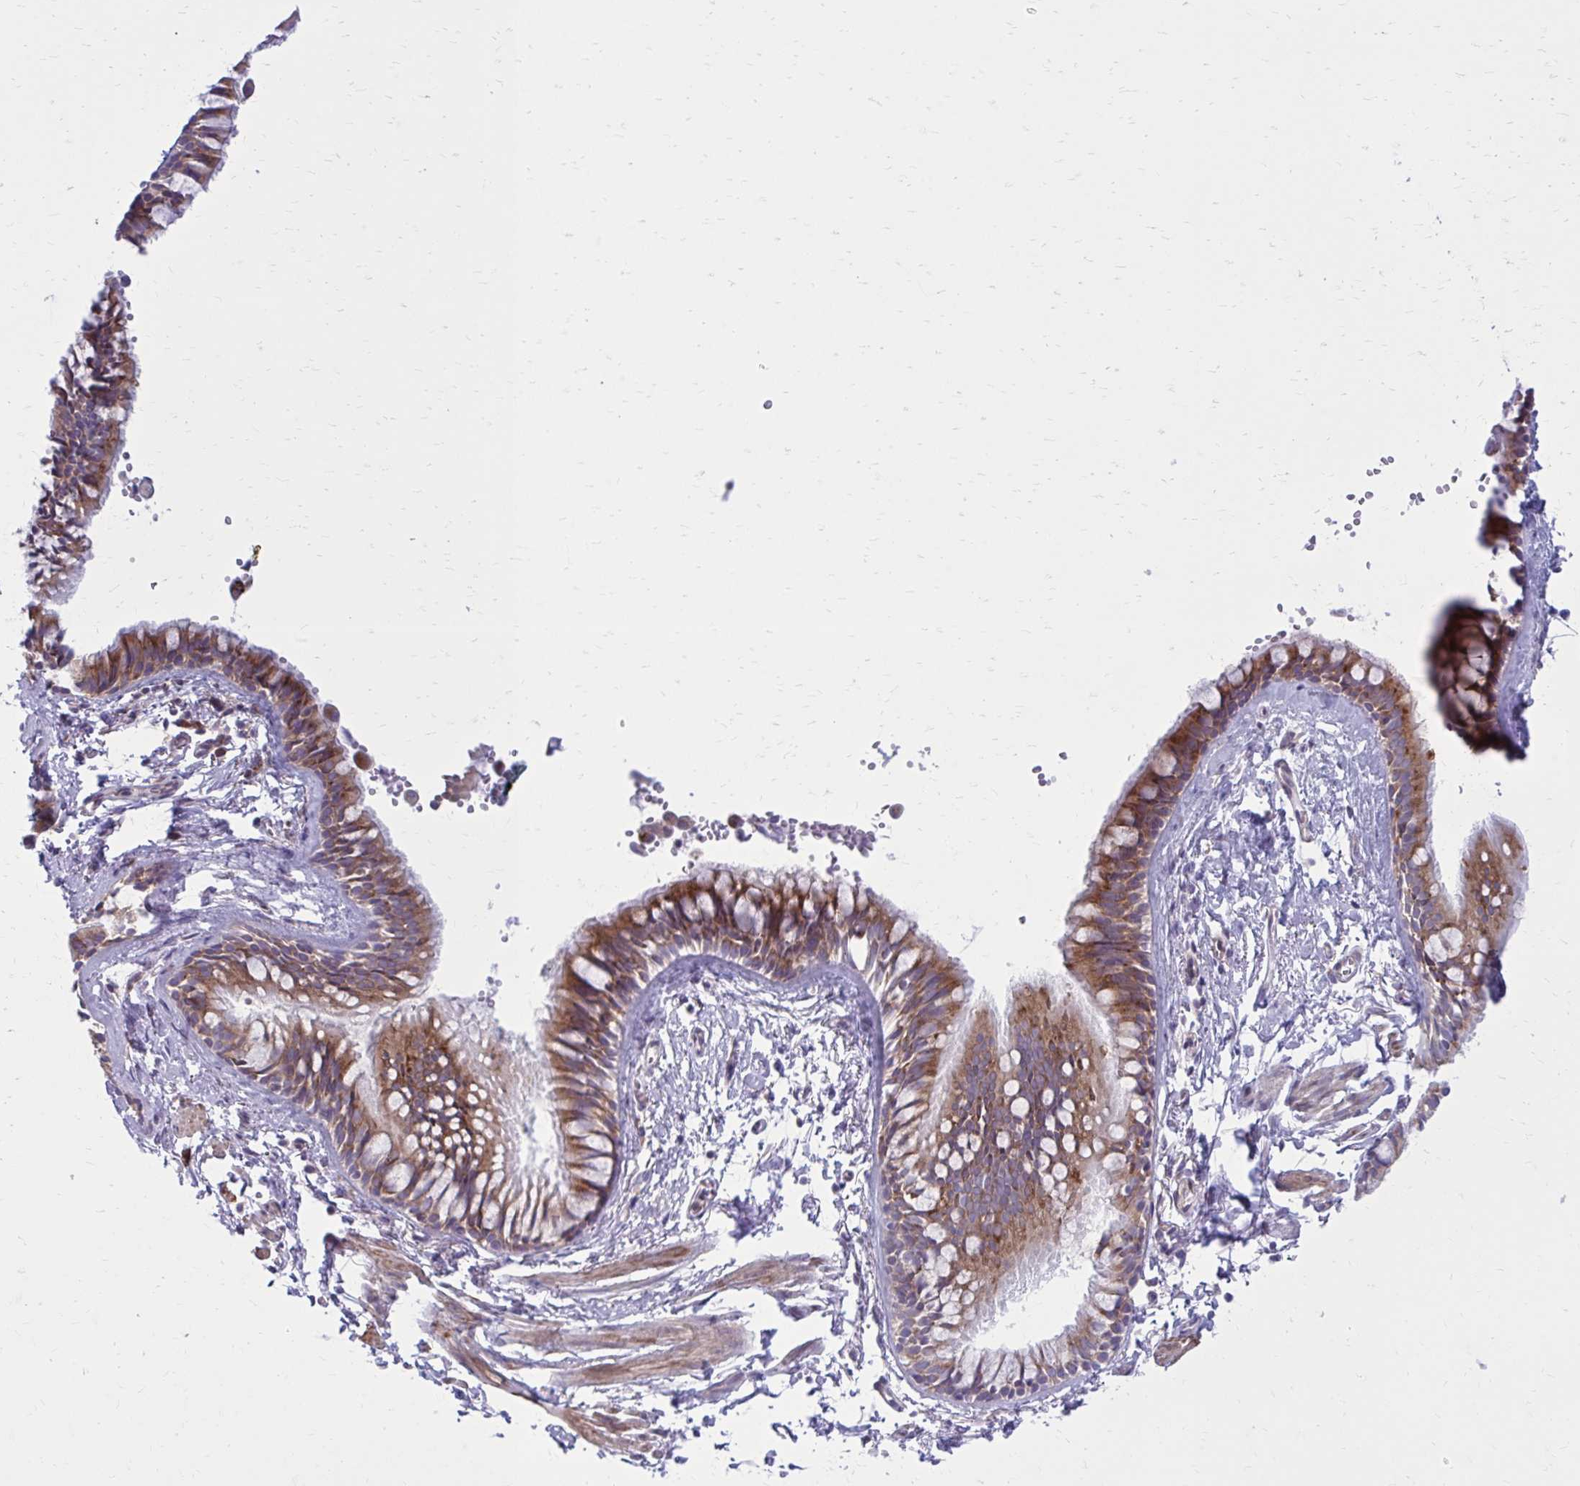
{"staining": {"intensity": "moderate", "quantity": ">75%", "location": "cytoplasmic/membranous"}, "tissue": "bronchus", "cell_type": "Respiratory epithelial cells", "image_type": "normal", "snomed": [{"axis": "morphology", "description": "Normal tissue, NOS"}, {"axis": "topography", "description": "Bronchus"}], "caption": "Immunohistochemistry of normal human bronchus reveals medium levels of moderate cytoplasmic/membranous staining in approximately >75% of respiratory epithelial cells. The staining is performed using DAB (3,3'-diaminobenzidine) brown chromogen to label protein expression. The nuclei are counter-stained blue using hematoxylin.", "gene": "GIGYF2", "patient": {"sex": "female", "age": 59}}